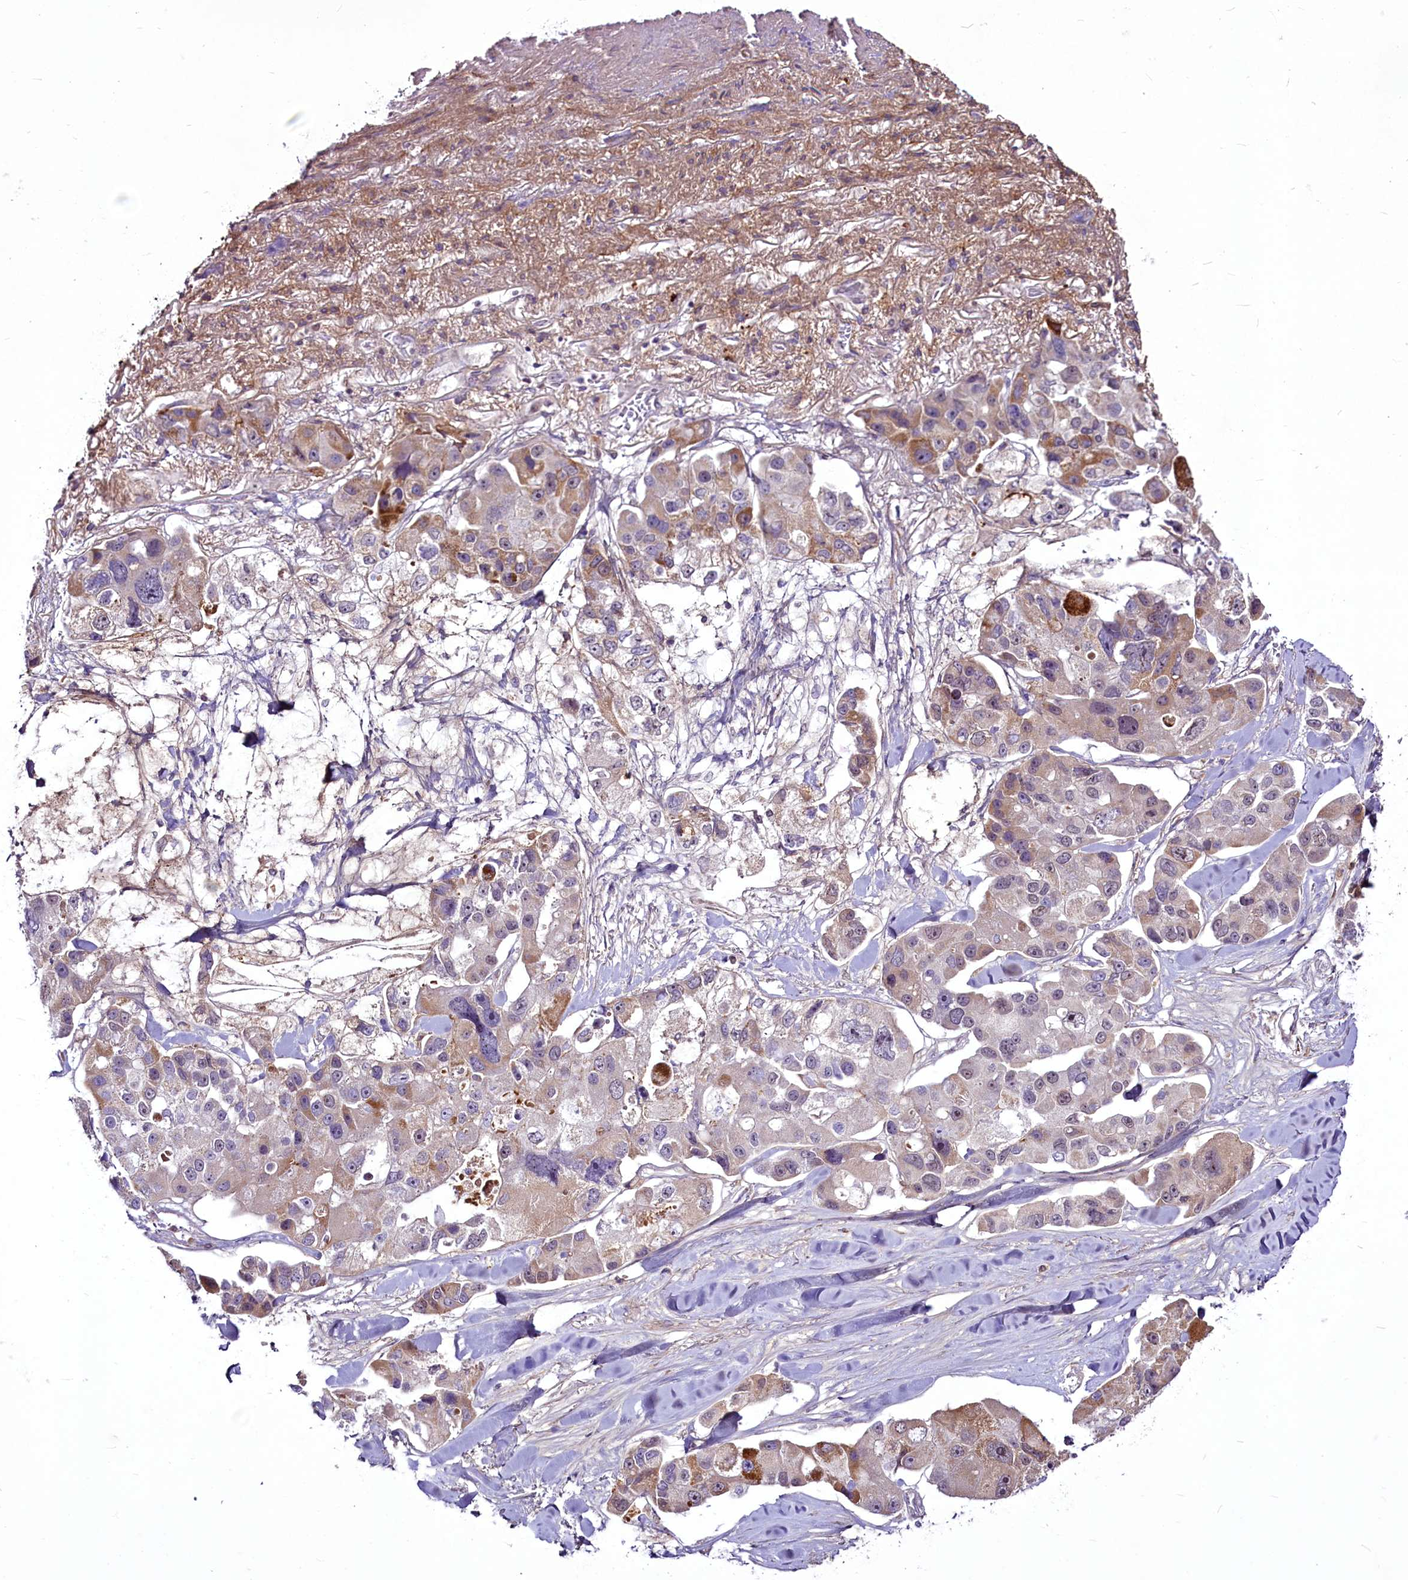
{"staining": {"intensity": "moderate", "quantity": "<25%", "location": "cytoplasmic/membranous"}, "tissue": "lung cancer", "cell_type": "Tumor cells", "image_type": "cancer", "snomed": [{"axis": "morphology", "description": "Adenocarcinoma, NOS"}, {"axis": "topography", "description": "Lung"}], "caption": "Brown immunohistochemical staining in adenocarcinoma (lung) exhibits moderate cytoplasmic/membranous staining in about <25% of tumor cells. Using DAB (3,3'-diaminobenzidine) (brown) and hematoxylin (blue) stains, captured at high magnification using brightfield microscopy.", "gene": "RSBN1", "patient": {"sex": "female", "age": 54}}